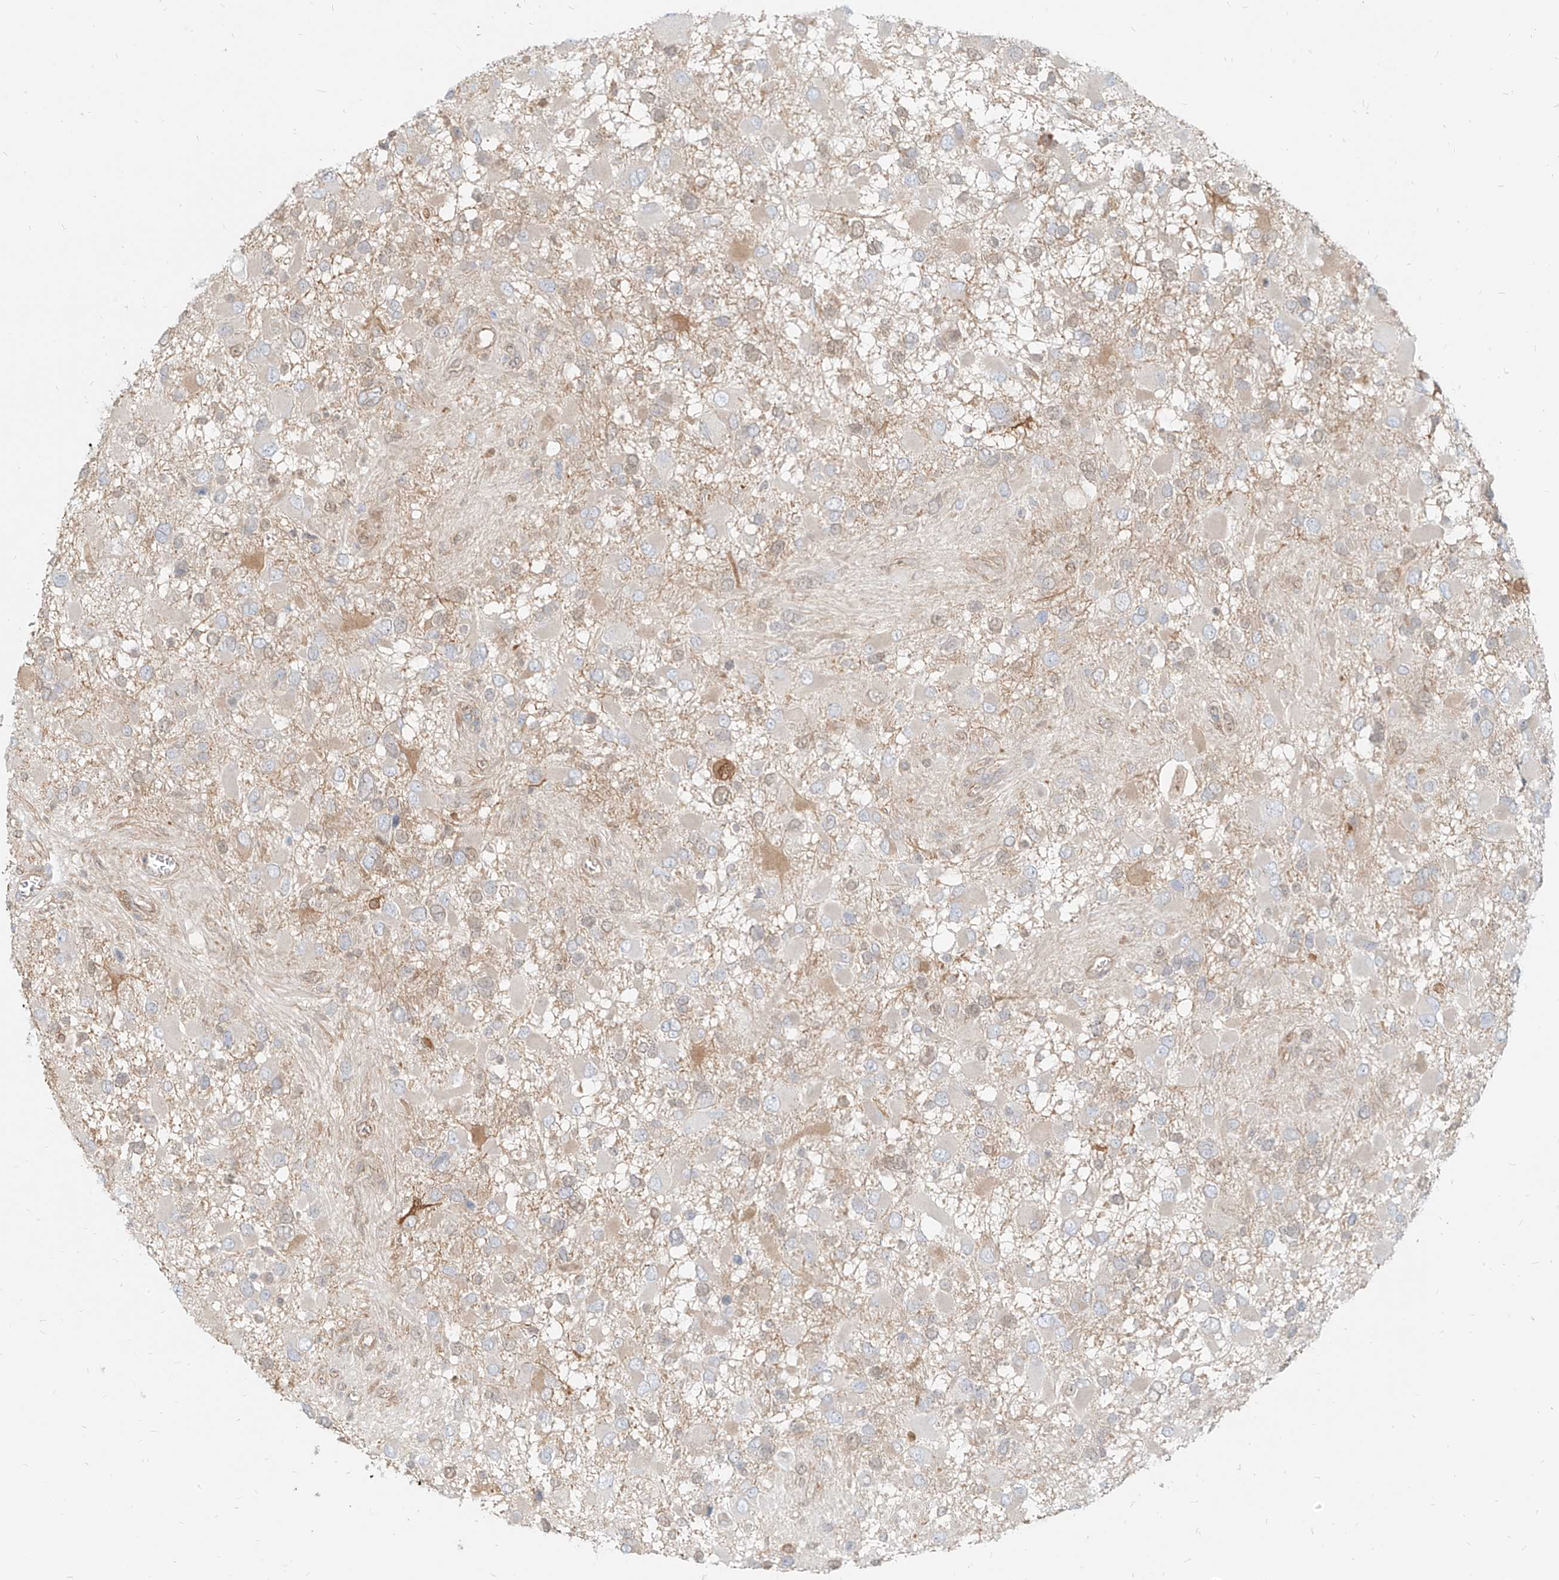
{"staining": {"intensity": "negative", "quantity": "none", "location": "none"}, "tissue": "glioma", "cell_type": "Tumor cells", "image_type": "cancer", "snomed": [{"axis": "morphology", "description": "Glioma, malignant, High grade"}, {"axis": "topography", "description": "Brain"}], "caption": "Photomicrograph shows no significant protein staining in tumor cells of high-grade glioma (malignant).", "gene": "PGD", "patient": {"sex": "male", "age": 53}}